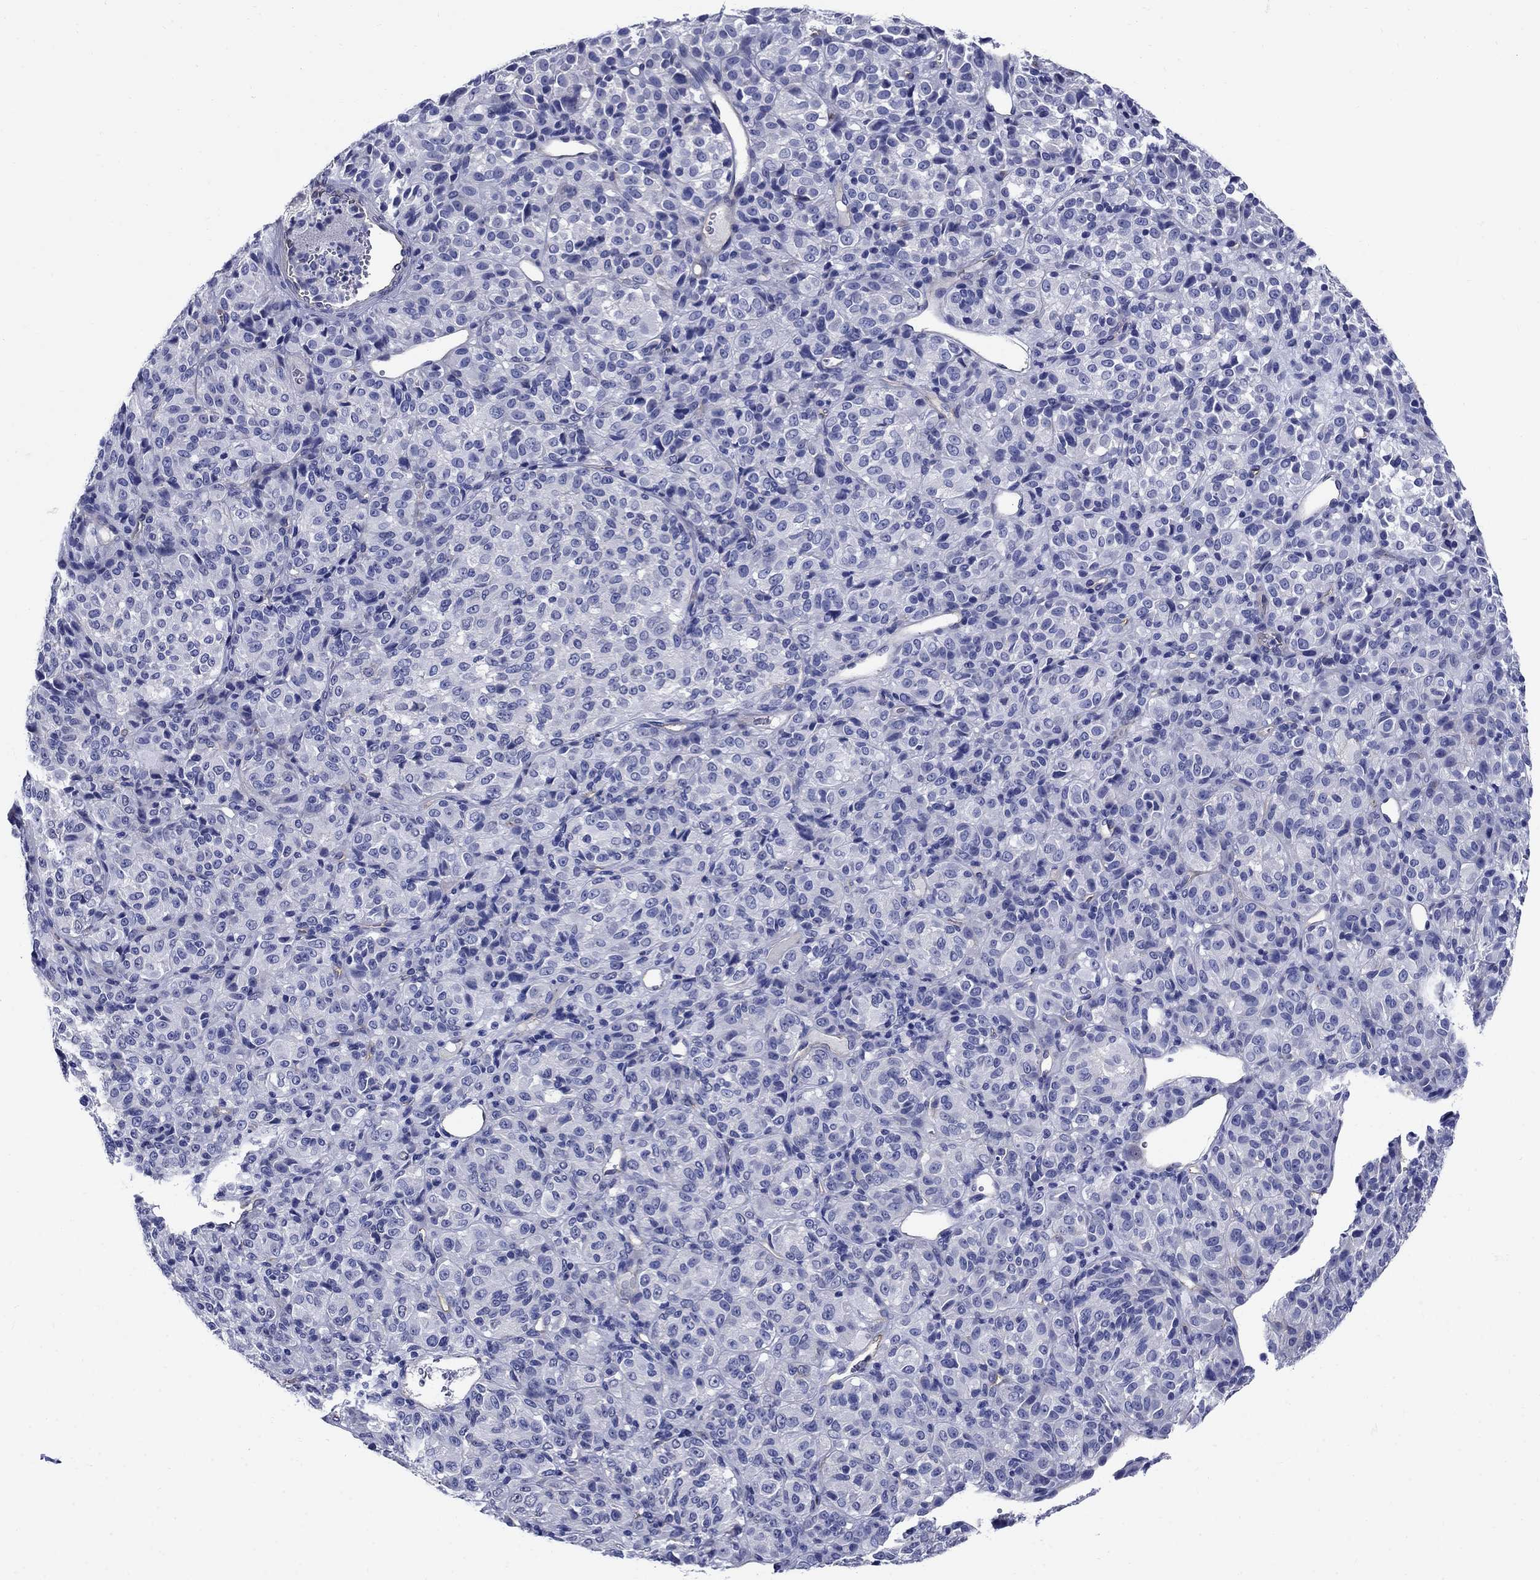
{"staining": {"intensity": "negative", "quantity": "none", "location": "none"}, "tissue": "melanoma", "cell_type": "Tumor cells", "image_type": "cancer", "snomed": [{"axis": "morphology", "description": "Malignant melanoma, Metastatic site"}, {"axis": "topography", "description": "Brain"}], "caption": "Human malignant melanoma (metastatic site) stained for a protein using immunohistochemistry shows no staining in tumor cells.", "gene": "SMCP", "patient": {"sex": "female", "age": 56}}